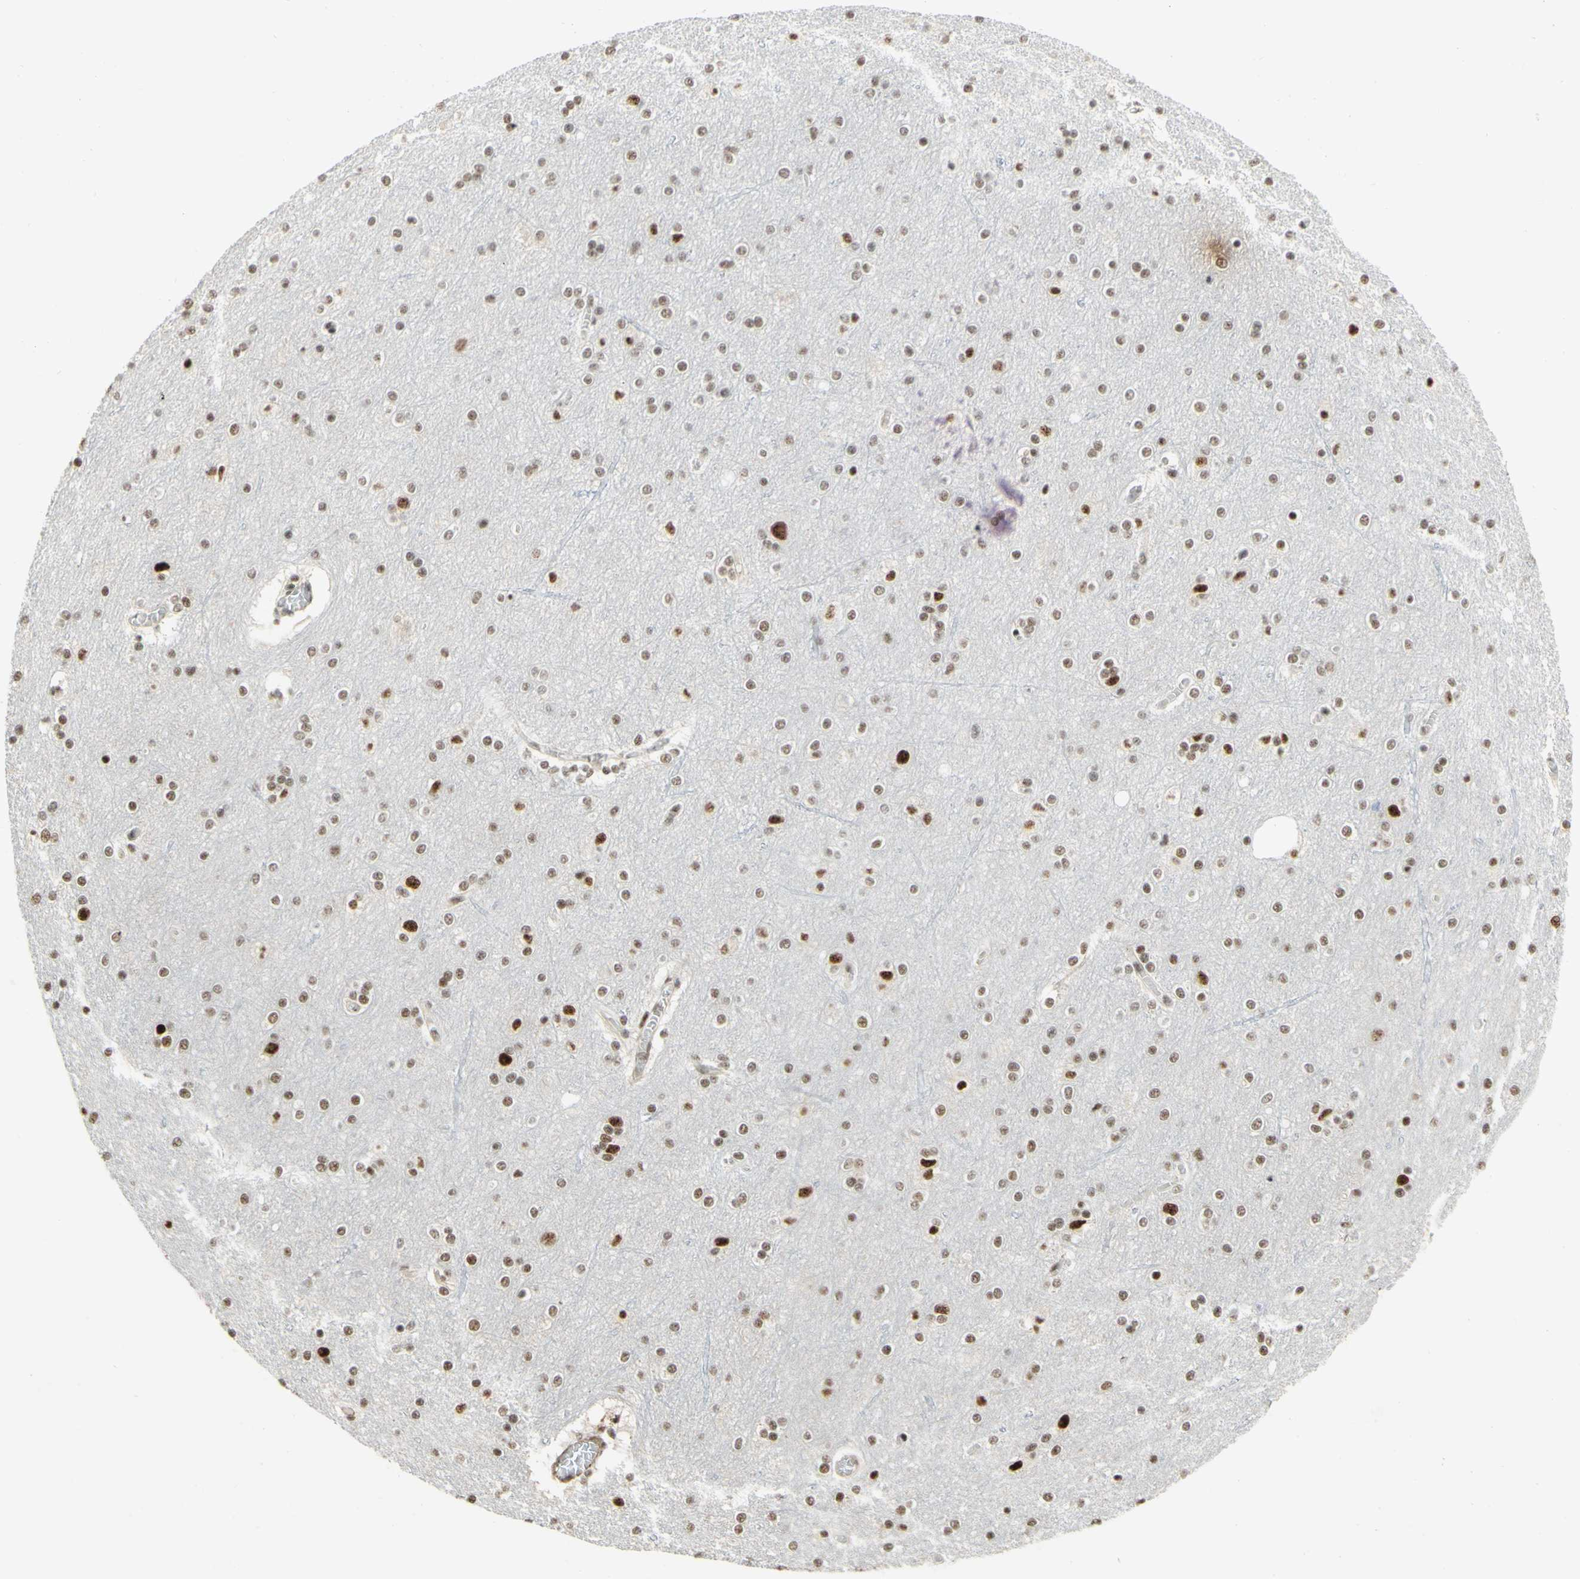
{"staining": {"intensity": "moderate", "quantity": "<25%", "location": "cytoplasmic/membranous,nuclear"}, "tissue": "cerebral cortex", "cell_type": "Endothelial cells", "image_type": "normal", "snomed": [{"axis": "morphology", "description": "Normal tissue, NOS"}, {"axis": "topography", "description": "Cerebral cortex"}], "caption": "Immunohistochemistry micrograph of normal cerebral cortex stained for a protein (brown), which shows low levels of moderate cytoplasmic/membranous,nuclear positivity in approximately <25% of endothelial cells.", "gene": "SAP18", "patient": {"sex": "female", "age": 54}}